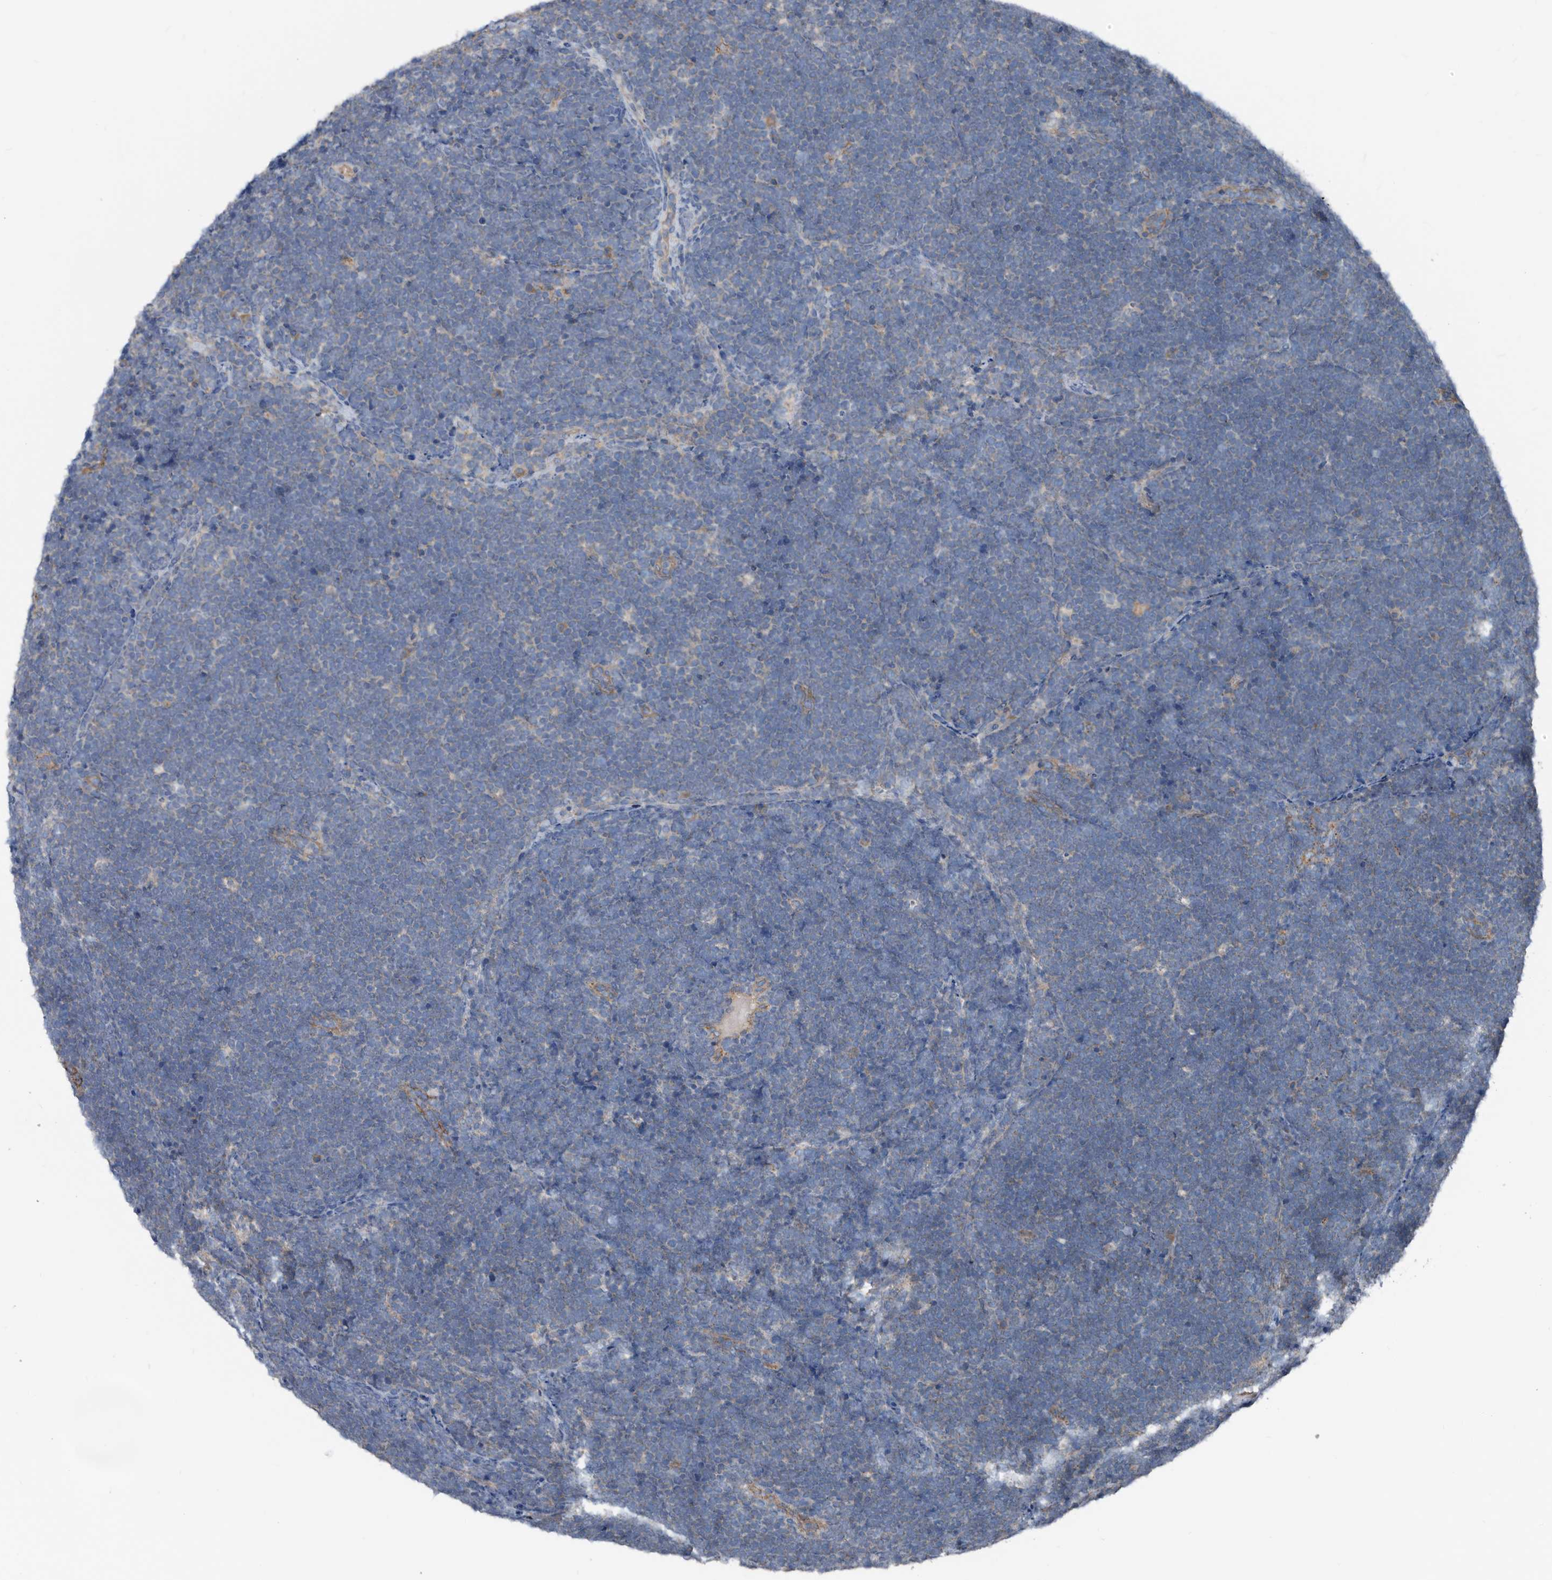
{"staining": {"intensity": "negative", "quantity": "none", "location": "none"}, "tissue": "lymphoma", "cell_type": "Tumor cells", "image_type": "cancer", "snomed": [{"axis": "morphology", "description": "Malignant lymphoma, non-Hodgkin's type, High grade"}, {"axis": "topography", "description": "Lymph node"}], "caption": "The micrograph shows no staining of tumor cells in lymphoma.", "gene": "AFAP1", "patient": {"sex": "male", "age": 13}}